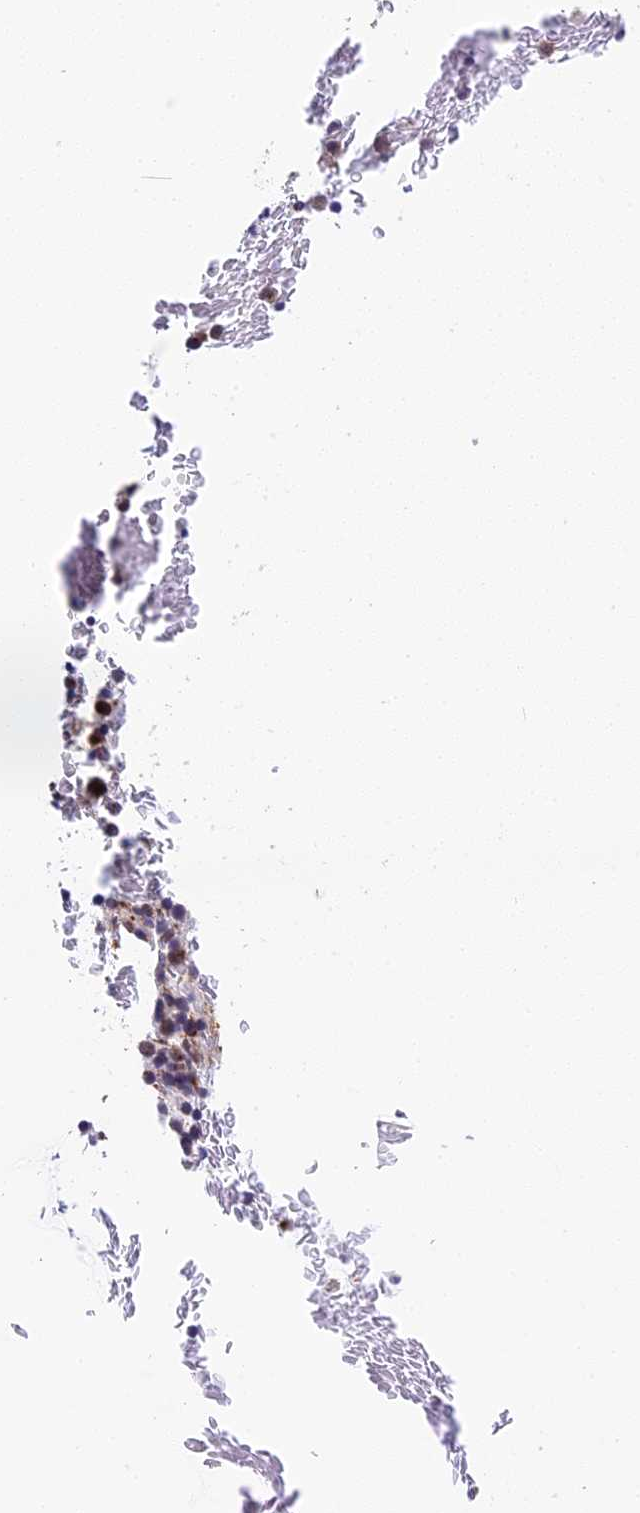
{"staining": {"intensity": "strong", "quantity": "<25%", "location": "cytoplasmic/membranous,nuclear"}, "tissue": "bone marrow", "cell_type": "Hematopoietic cells", "image_type": "normal", "snomed": [{"axis": "morphology", "description": "Normal tissue, NOS"}, {"axis": "topography", "description": "Bone marrow"}], "caption": "High-magnification brightfield microscopy of normal bone marrow stained with DAB (brown) and counterstained with hematoxylin (blue). hematopoietic cells exhibit strong cytoplasmic/membranous,nuclear expression is identified in about<25% of cells. The staining is performed using DAB brown chromogen to label protein expression. The nuclei are counter-stained blue using hematoxylin.", "gene": "HEATR5B", "patient": {"sex": "male", "age": 74}}